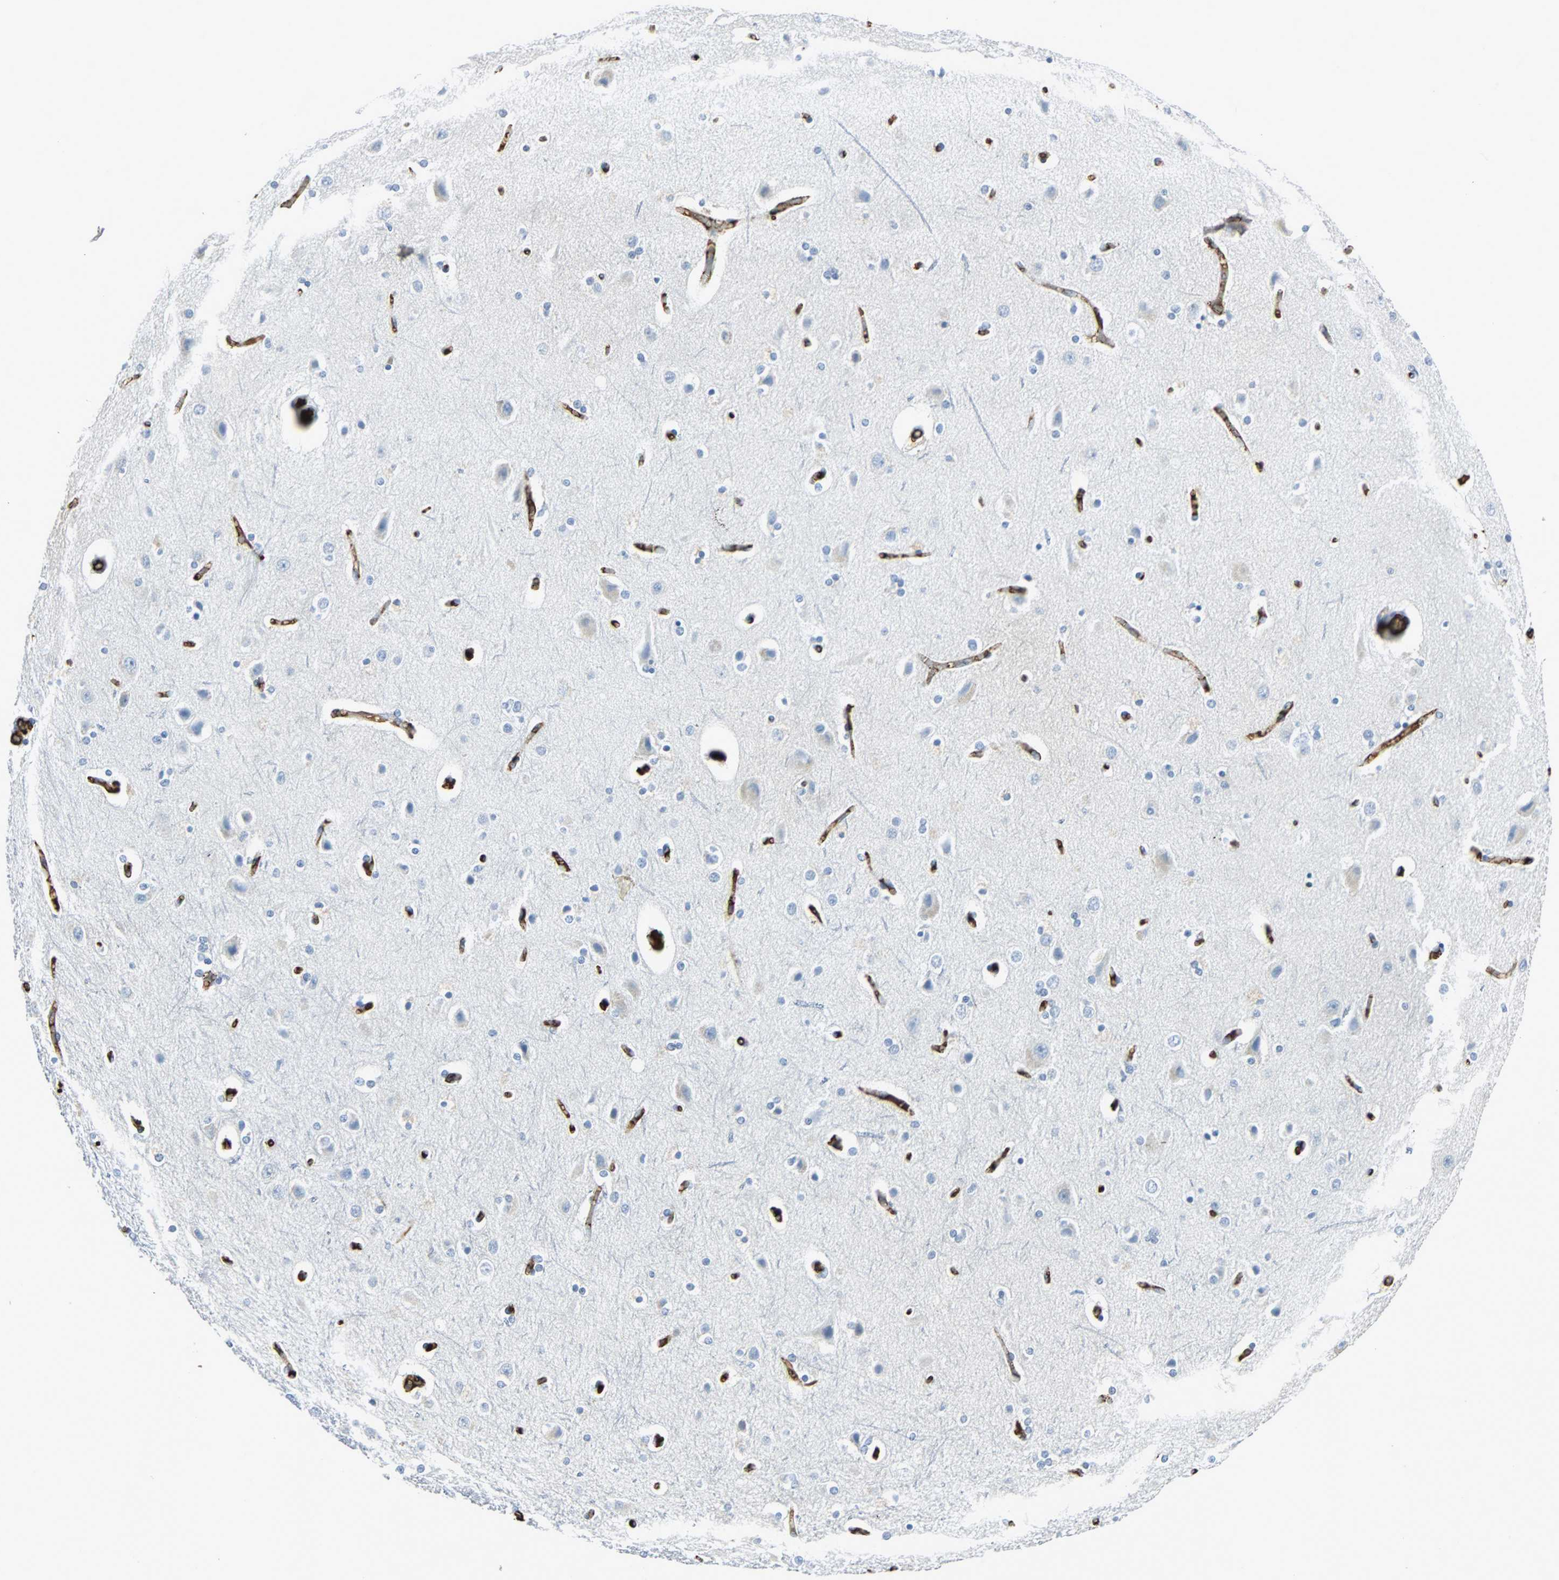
{"staining": {"intensity": "negative", "quantity": "none", "location": "none"}, "tissue": "cerebral cortex", "cell_type": "Endothelial cells", "image_type": "normal", "snomed": [{"axis": "morphology", "description": "Normal tissue, NOS"}, {"axis": "topography", "description": "Cerebral cortex"}], "caption": "Immunohistochemistry image of benign human cerebral cortex stained for a protein (brown), which shows no positivity in endothelial cells.", "gene": "IGHA1", "patient": {"sex": "female", "age": 54}}